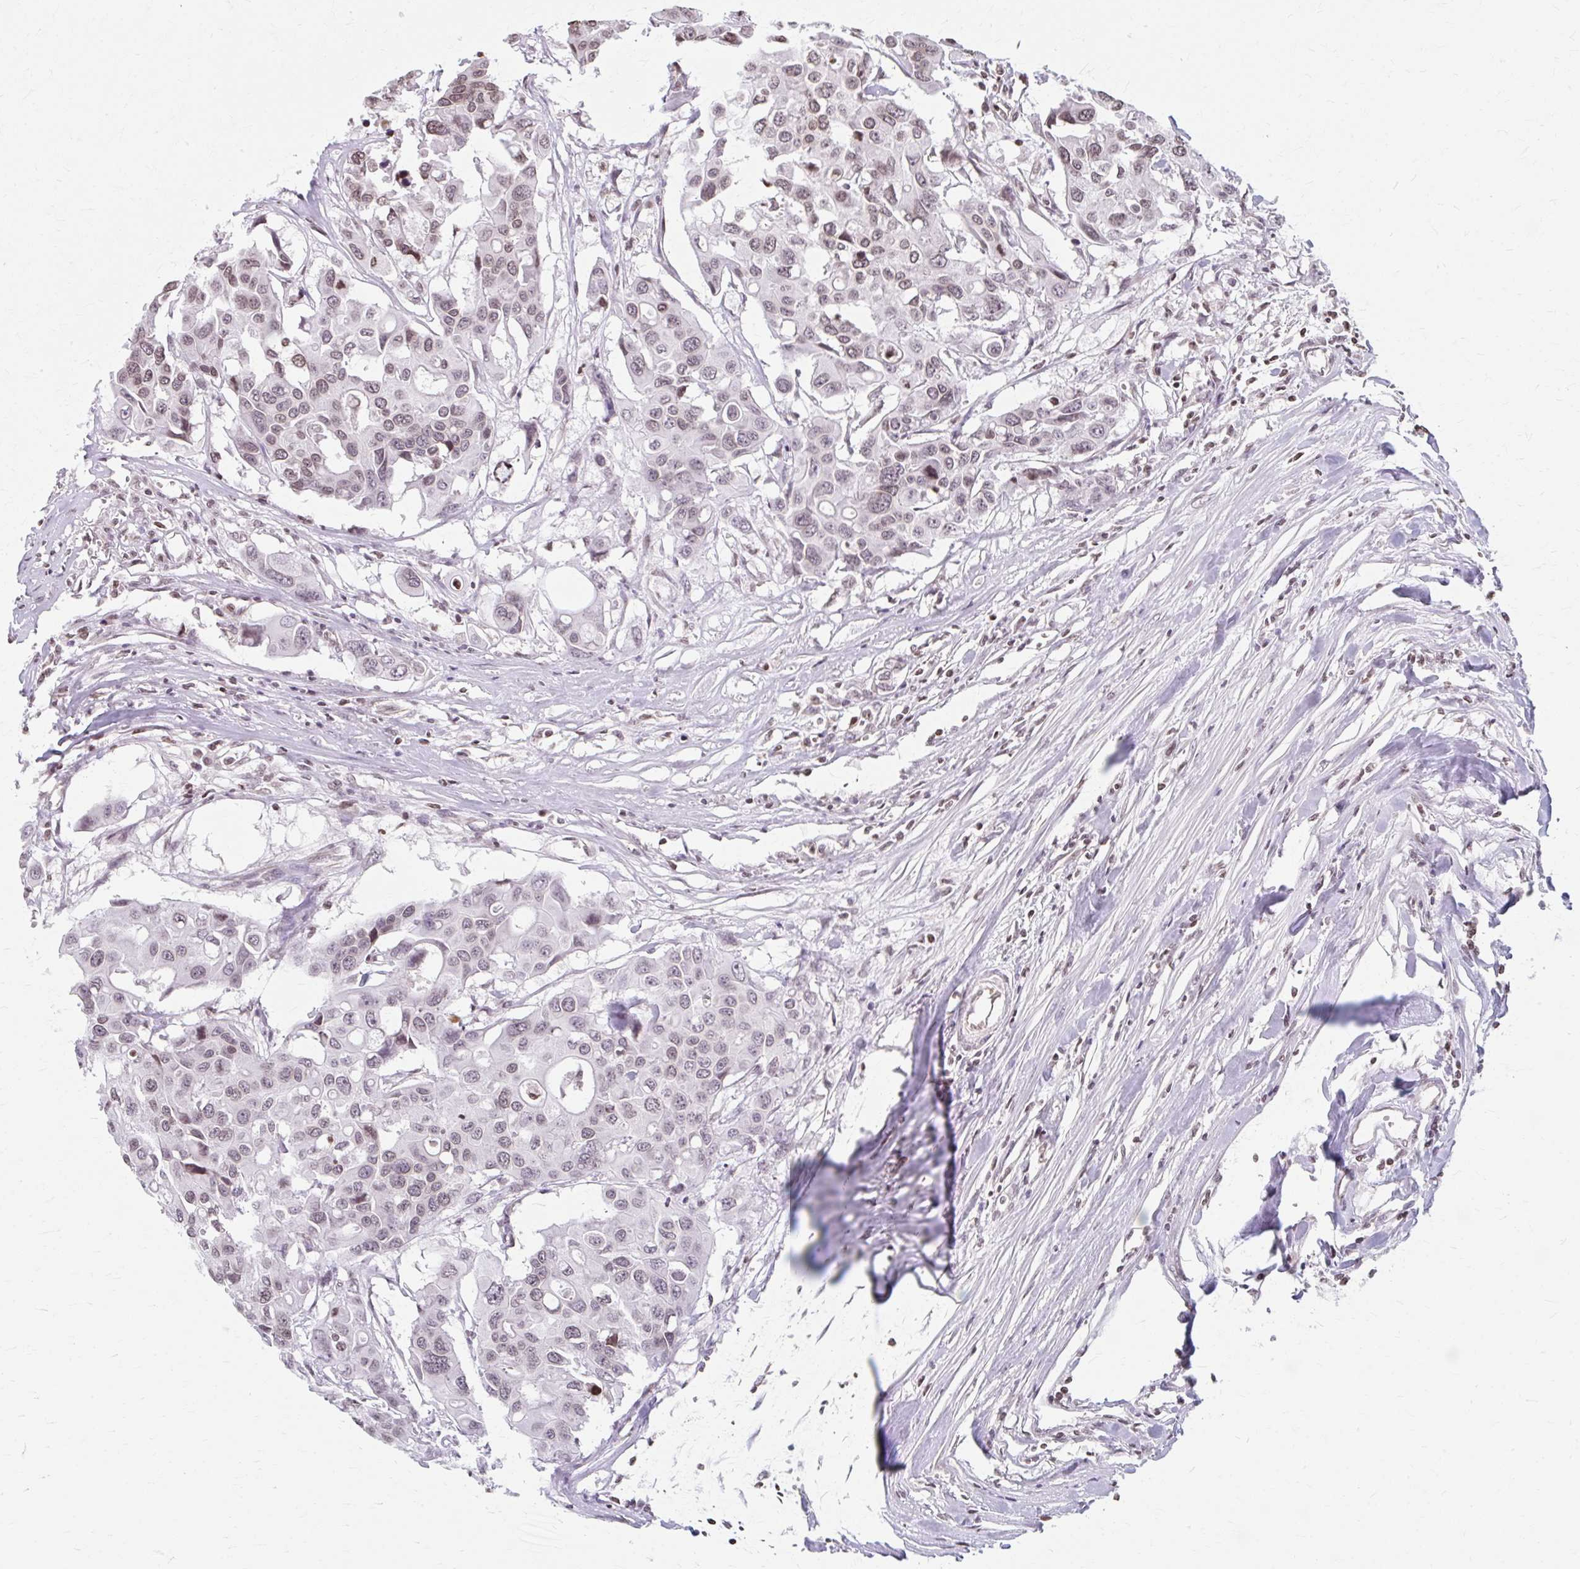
{"staining": {"intensity": "moderate", "quantity": "25%-75%", "location": "nuclear"}, "tissue": "colorectal cancer", "cell_type": "Tumor cells", "image_type": "cancer", "snomed": [{"axis": "morphology", "description": "Adenocarcinoma, NOS"}, {"axis": "topography", "description": "Colon"}], "caption": "This micrograph demonstrates adenocarcinoma (colorectal) stained with immunohistochemistry (IHC) to label a protein in brown. The nuclear of tumor cells show moderate positivity for the protein. Nuclei are counter-stained blue.", "gene": "ORC3", "patient": {"sex": "male", "age": 77}}